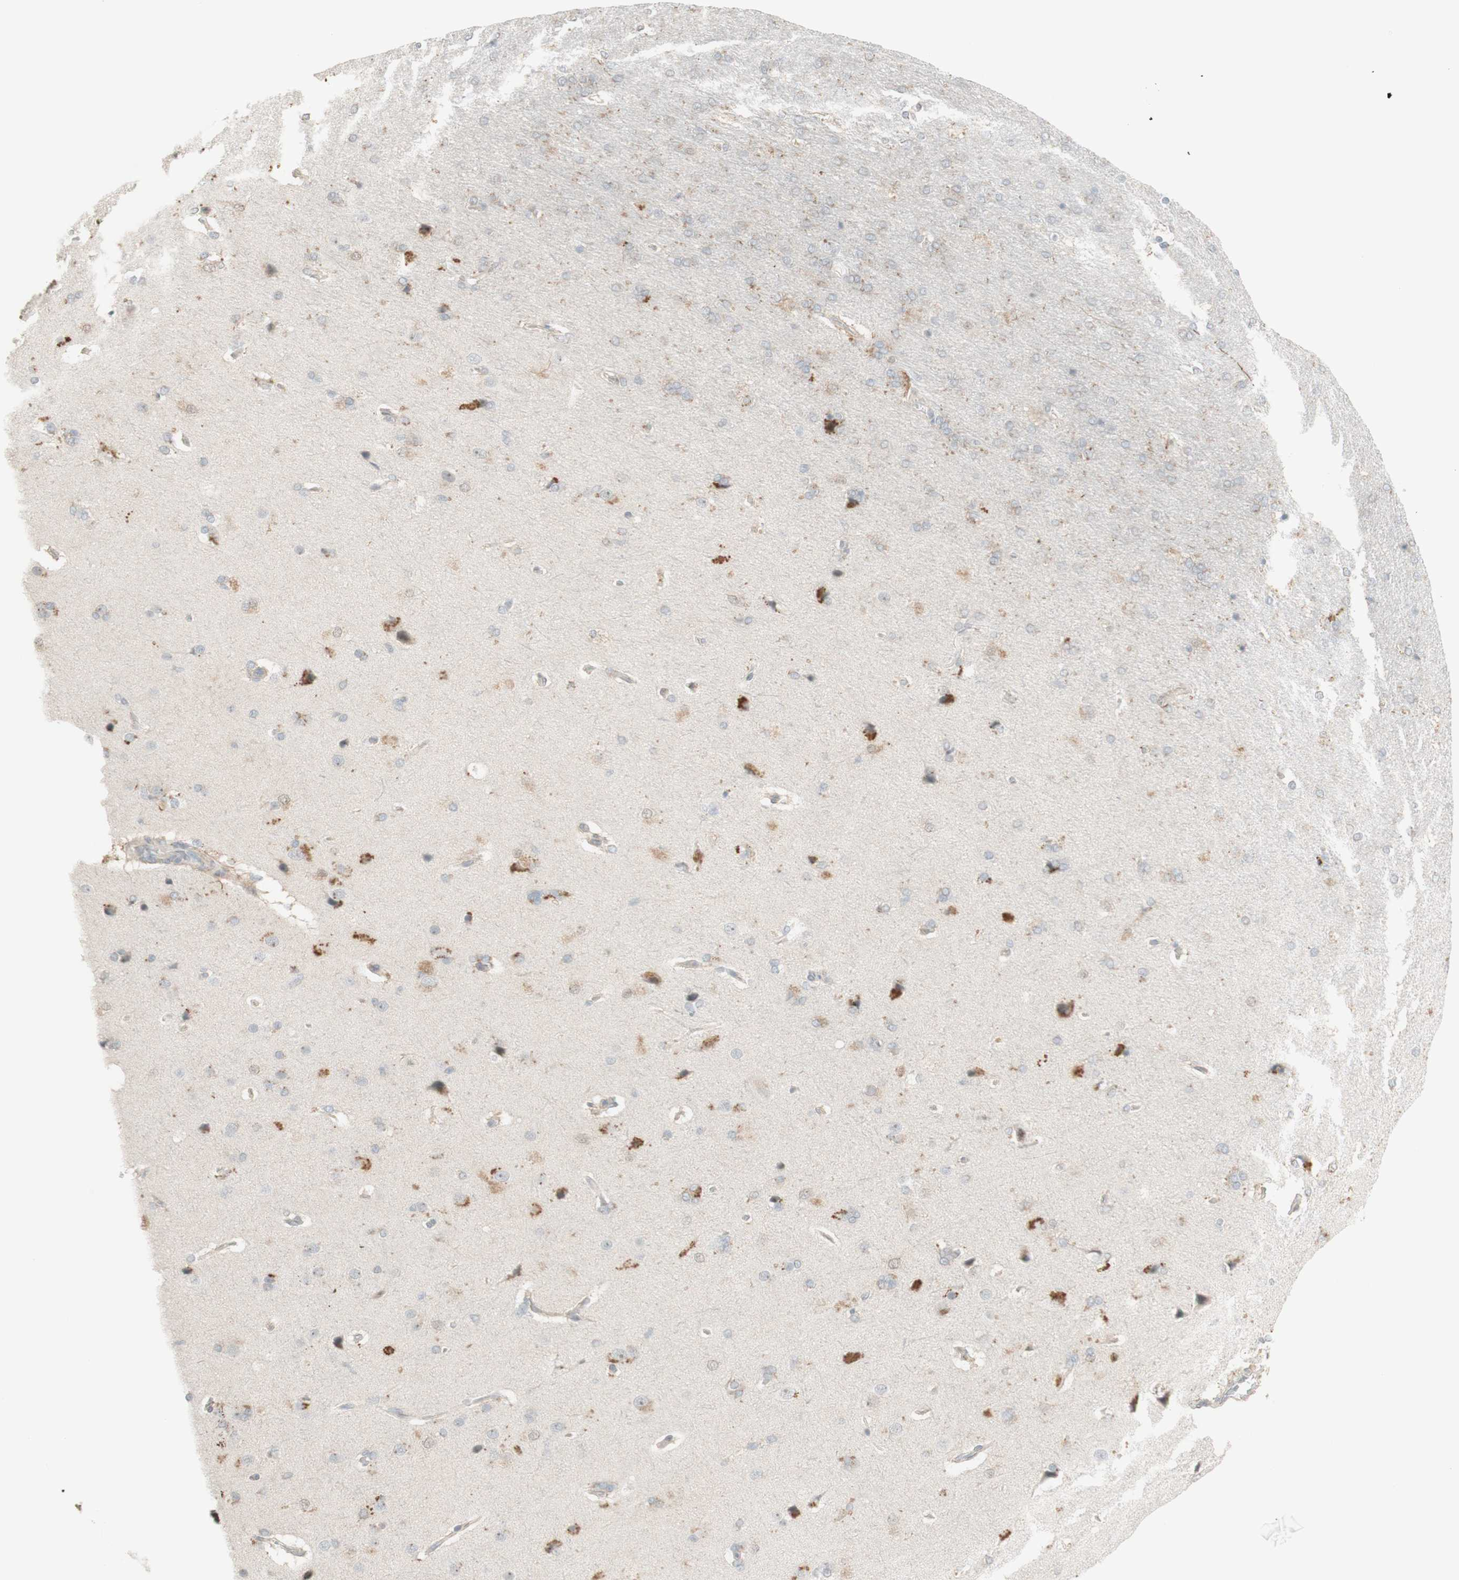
{"staining": {"intensity": "weak", "quantity": ">75%", "location": "cytoplasmic/membranous"}, "tissue": "cerebral cortex", "cell_type": "Endothelial cells", "image_type": "normal", "snomed": [{"axis": "morphology", "description": "Normal tissue, NOS"}, {"axis": "topography", "description": "Cerebral cortex"}], "caption": "Cerebral cortex stained with IHC shows weak cytoplasmic/membranous staining in approximately >75% of endothelial cells.", "gene": "PLCD4", "patient": {"sex": "male", "age": 62}}